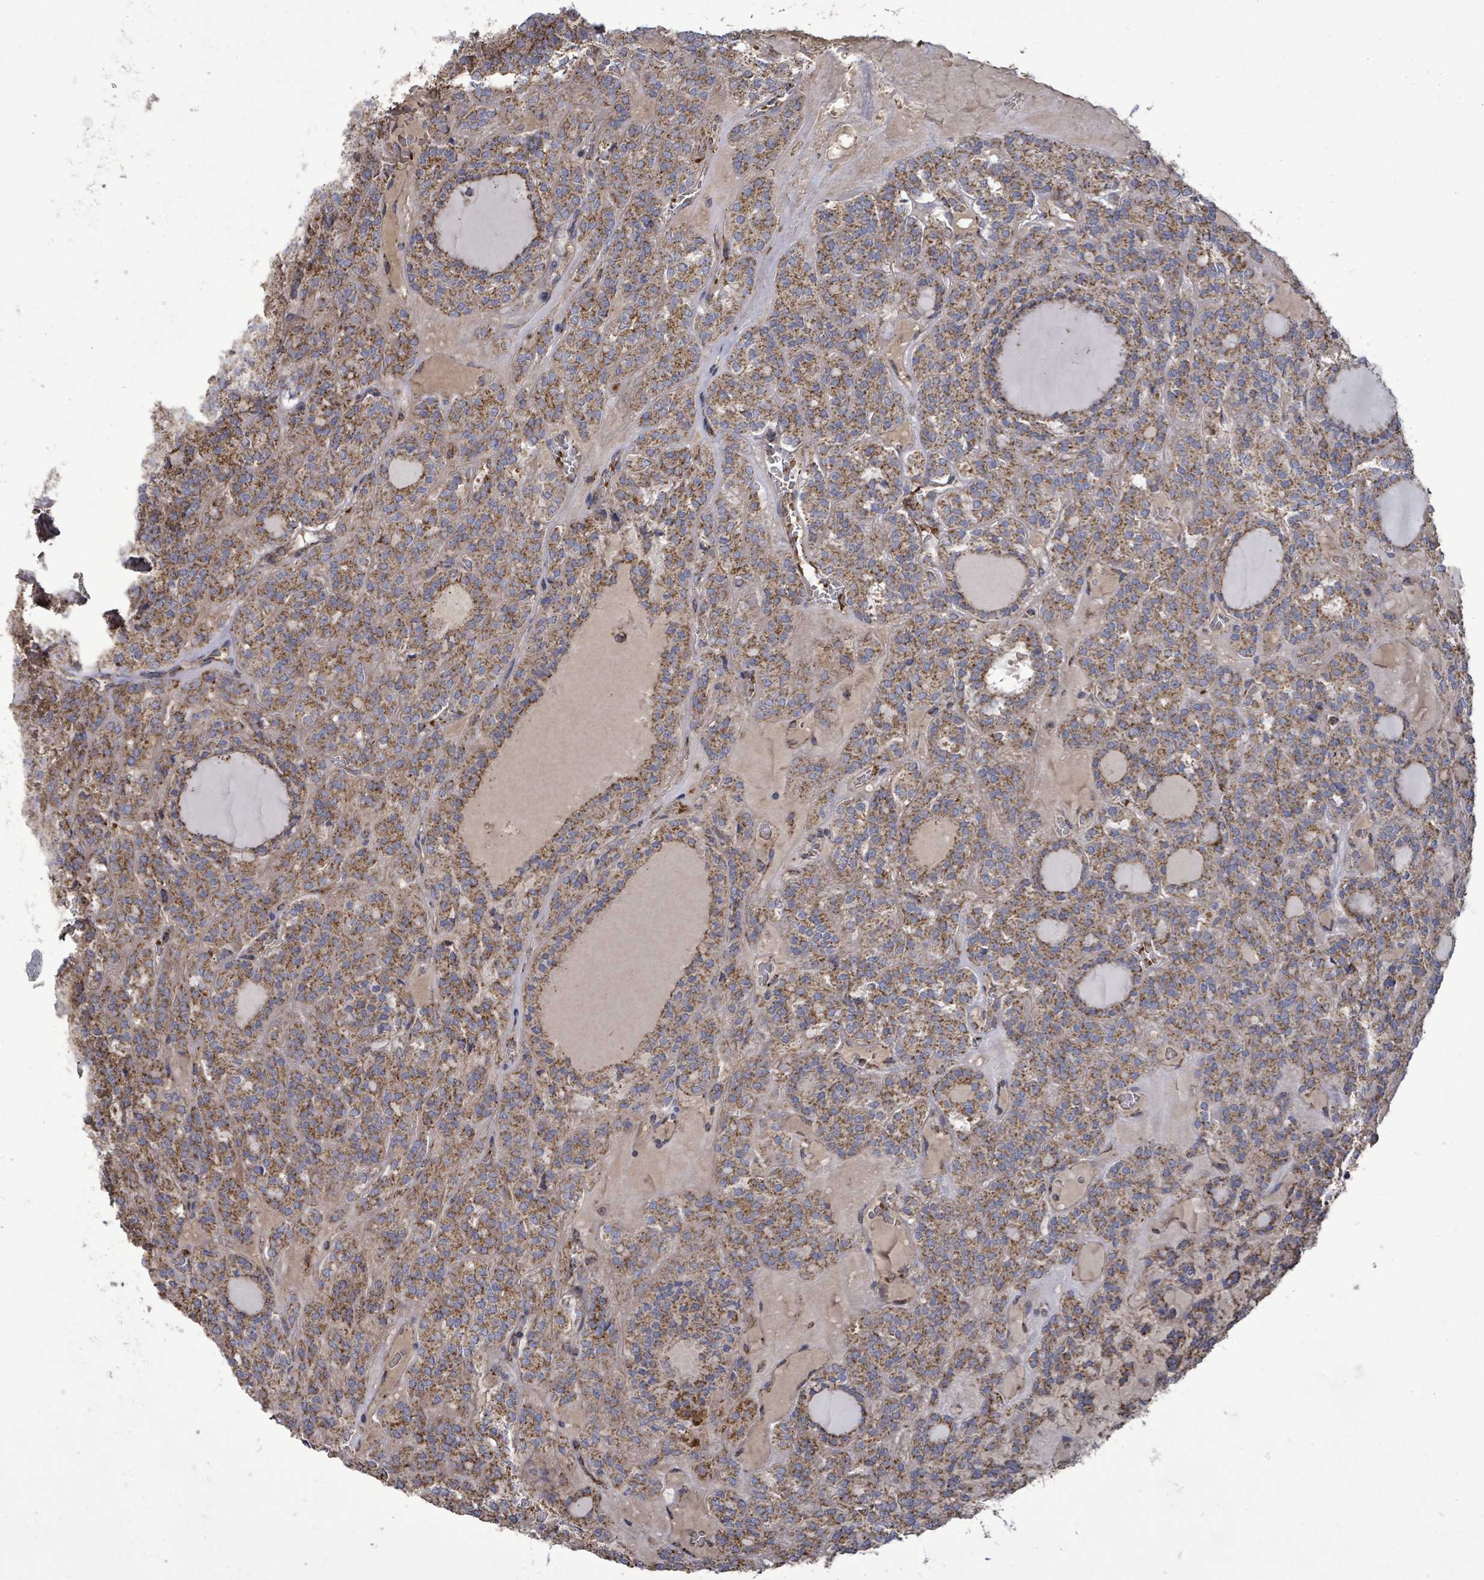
{"staining": {"intensity": "strong", "quantity": ">75%", "location": "cytoplasmic/membranous"}, "tissue": "thyroid cancer", "cell_type": "Tumor cells", "image_type": "cancer", "snomed": [{"axis": "morphology", "description": "Follicular adenoma carcinoma, NOS"}, {"axis": "topography", "description": "Thyroid gland"}], "caption": "Immunohistochemistry histopathology image of neoplastic tissue: thyroid follicular adenoma carcinoma stained using IHC exhibits high levels of strong protein expression localized specifically in the cytoplasmic/membranous of tumor cells, appearing as a cytoplasmic/membranous brown color.", "gene": "MTMR12", "patient": {"sex": "female", "age": 63}}